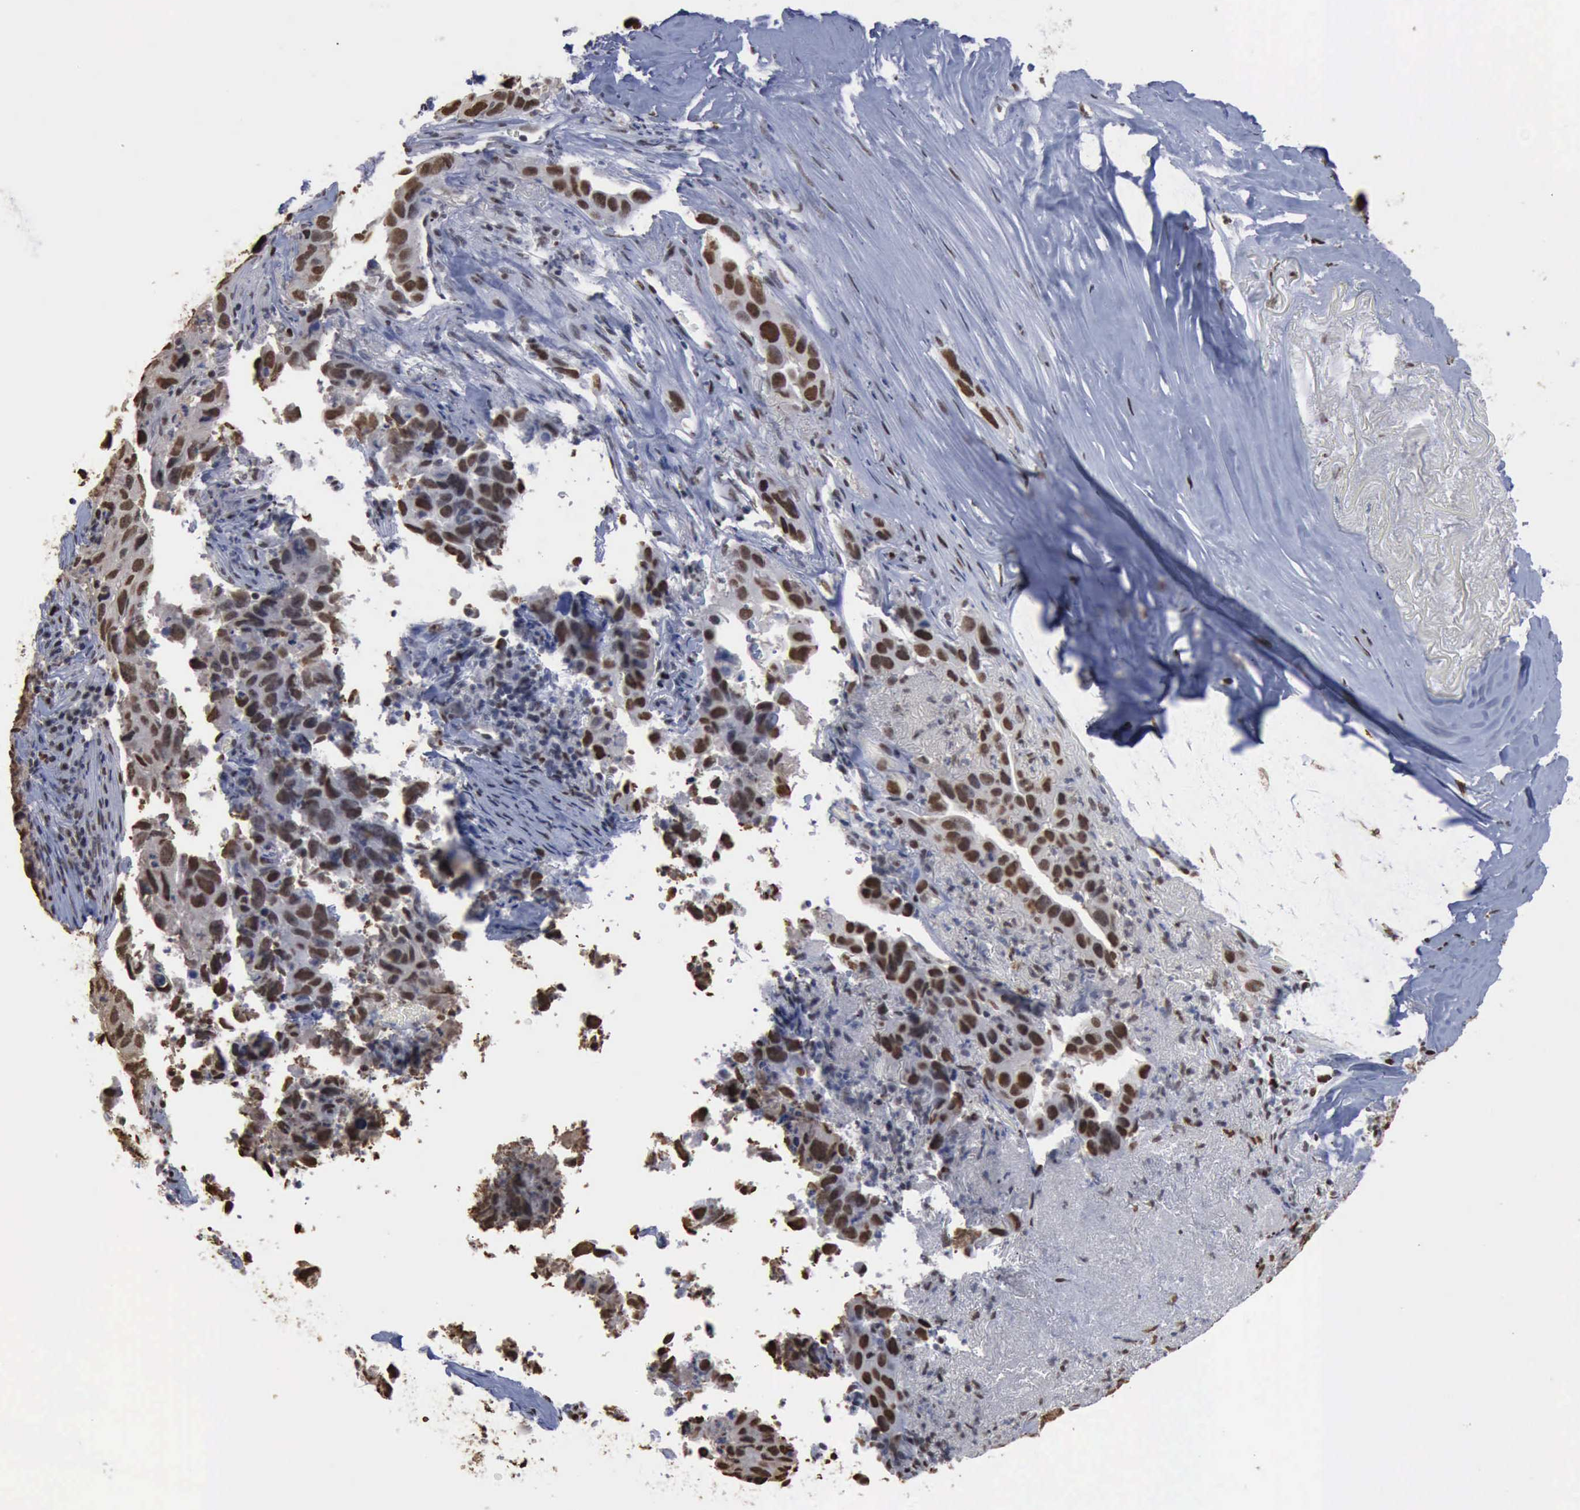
{"staining": {"intensity": "moderate", "quantity": ">75%", "location": "nuclear"}, "tissue": "lung cancer", "cell_type": "Tumor cells", "image_type": "cancer", "snomed": [{"axis": "morphology", "description": "Squamous cell carcinoma, NOS"}, {"axis": "topography", "description": "Lung"}], "caption": "There is medium levels of moderate nuclear expression in tumor cells of squamous cell carcinoma (lung), as demonstrated by immunohistochemical staining (brown color).", "gene": "PCNA", "patient": {"sex": "male", "age": 64}}